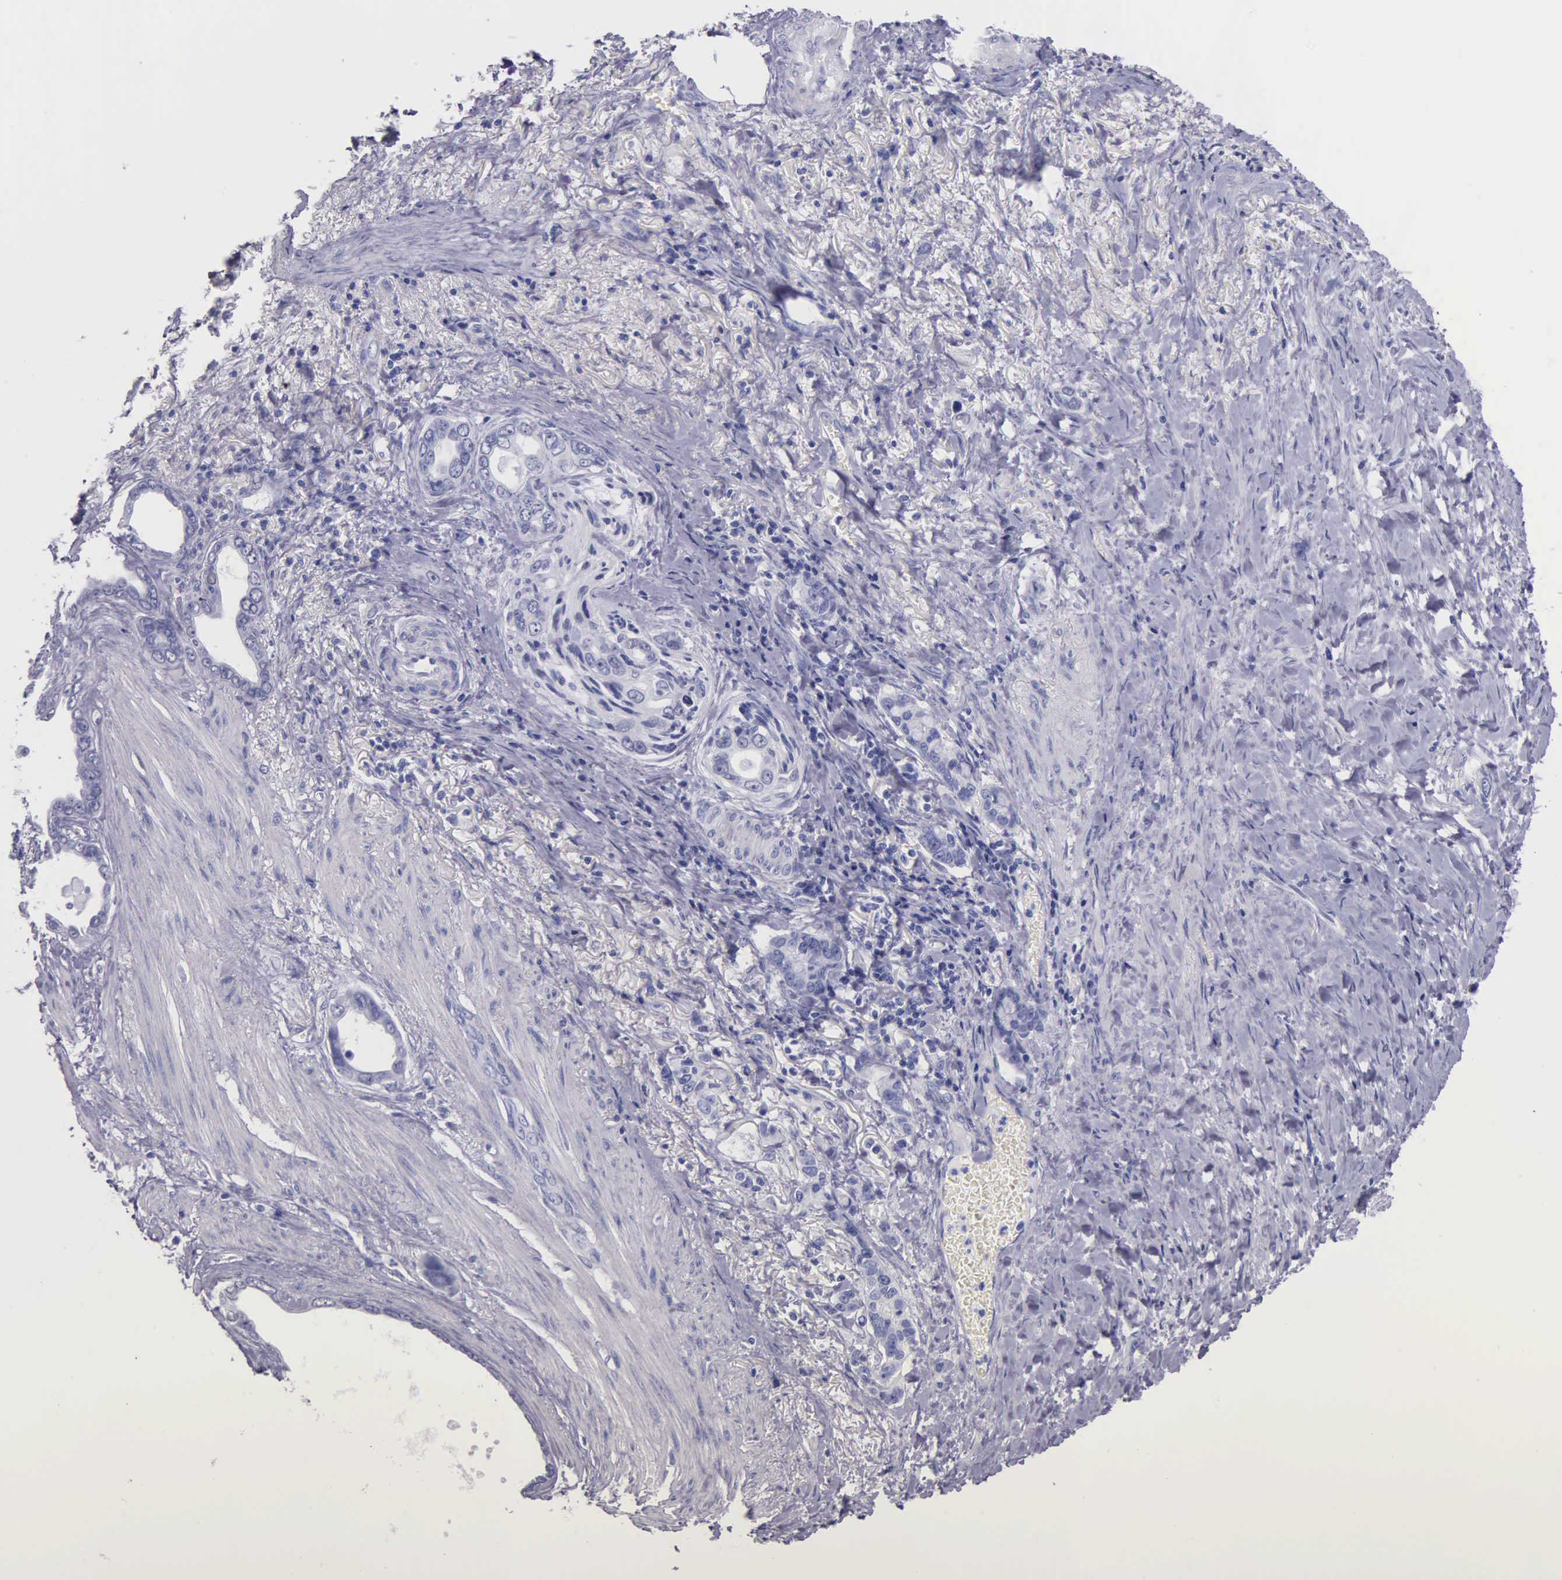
{"staining": {"intensity": "negative", "quantity": "none", "location": "none"}, "tissue": "stomach cancer", "cell_type": "Tumor cells", "image_type": "cancer", "snomed": [{"axis": "morphology", "description": "Adenocarcinoma, NOS"}, {"axis": "topography", "description": "Stomach"}], "caption": "DAB immunohistochemical staining of human stomach cancer demonstrates no significant expression in tumor cells. (DAB (3,3'-diaminobenzidine) IHC, high magnification).", "gene": "GSTT2", "patient": {"sex": "male", "age": 78}}